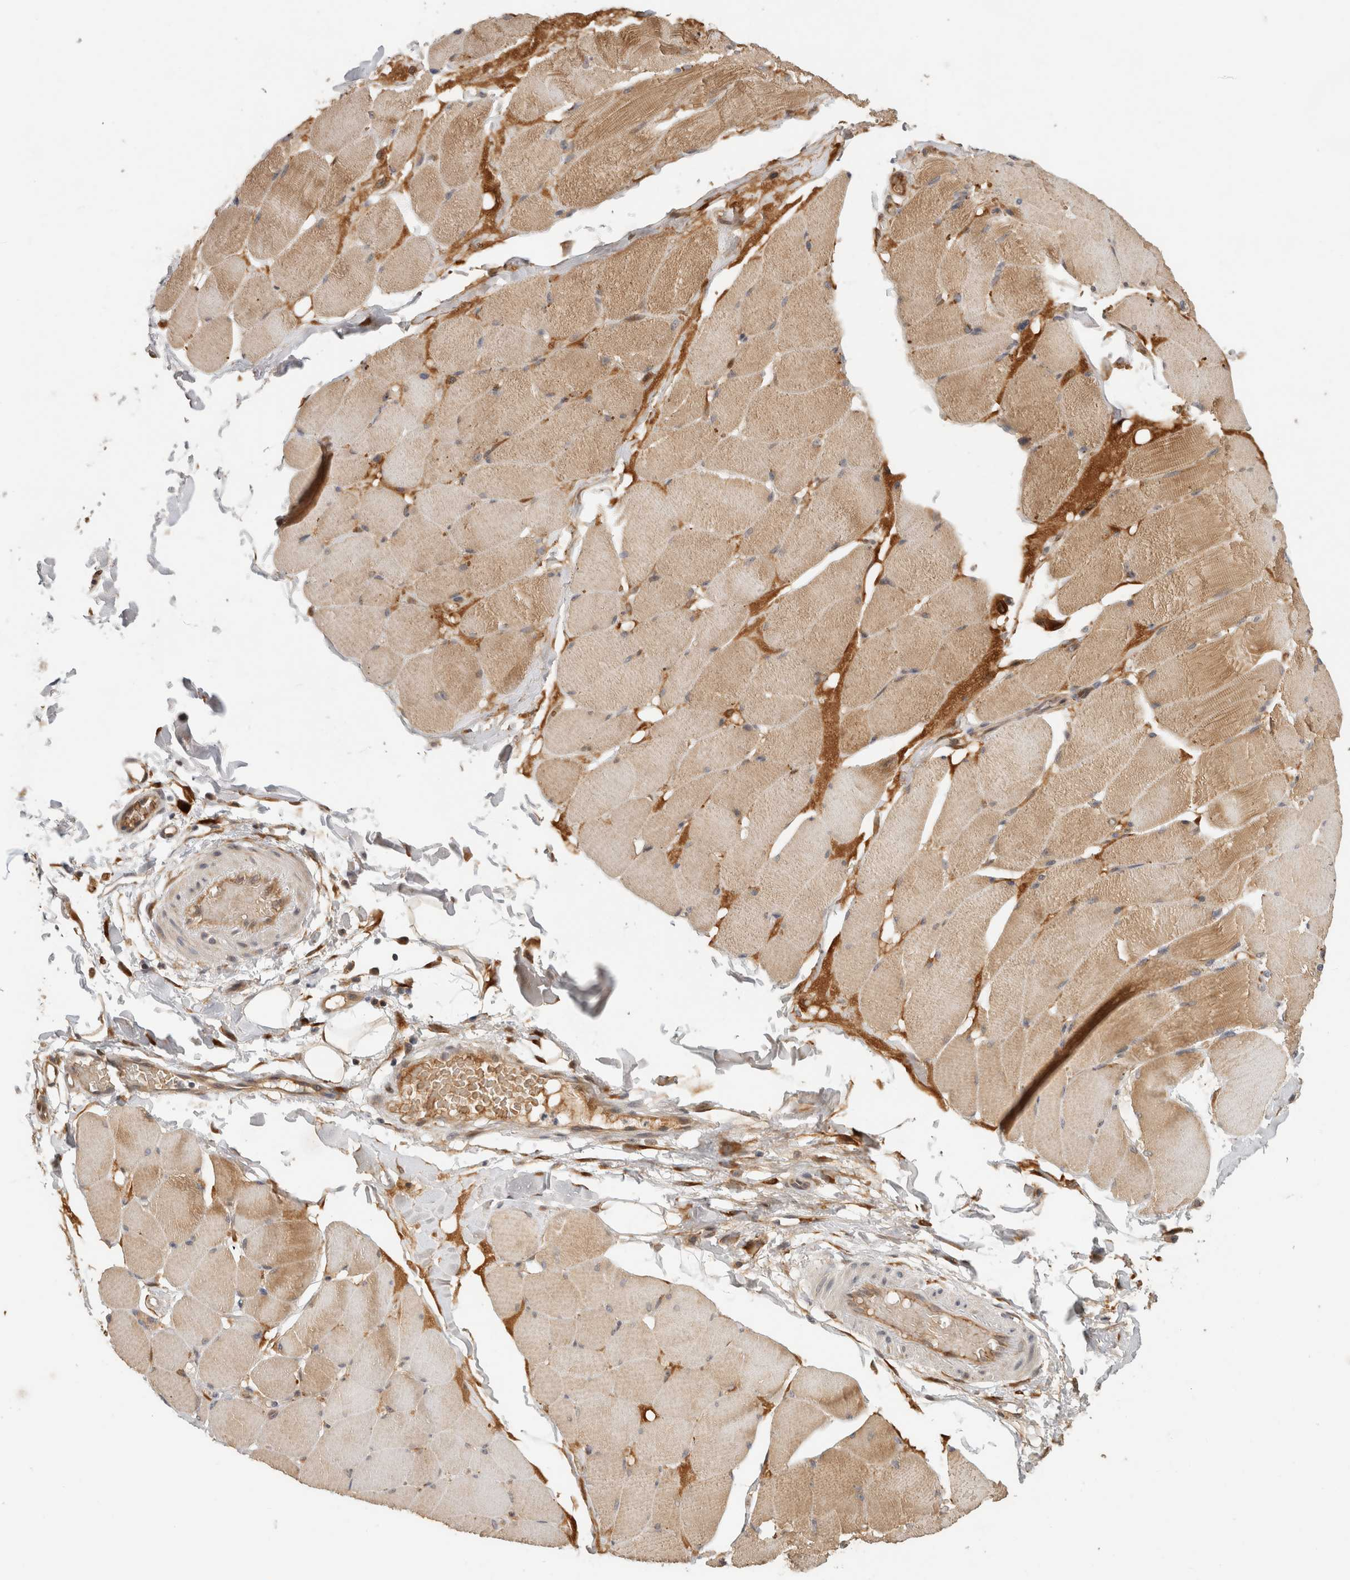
{"staining": {"intensity": "moderate", "quantity": "25%-75%", "location": "cytoplasmic/membranous"}, "tissue": "skeletal muscle", "cell_type": "Myocytes", "image_type": "normal", "snomed": [{"axis": "morphology", "description": "Normal tissue, NOS"}, {"axis": "topography", "description": "Skin"}, {"axis": "topography", "description": "Skeletal muscle"}], "caption": "Immunohistochemistry (IHC) staining of normal skeletal muscle, which exhibits medium levels of moderate cytoplasmic/membranous expression in about 25%-75% of myocytes indicating moderate cytoplasmic/membranous protein expression. The staining was performed using DAB (brown) for protein detection and nuclei were counterstained in hematoxylin (blue).", "gene": "APOL2", "patient": {"sex": "male", "age": 83}}